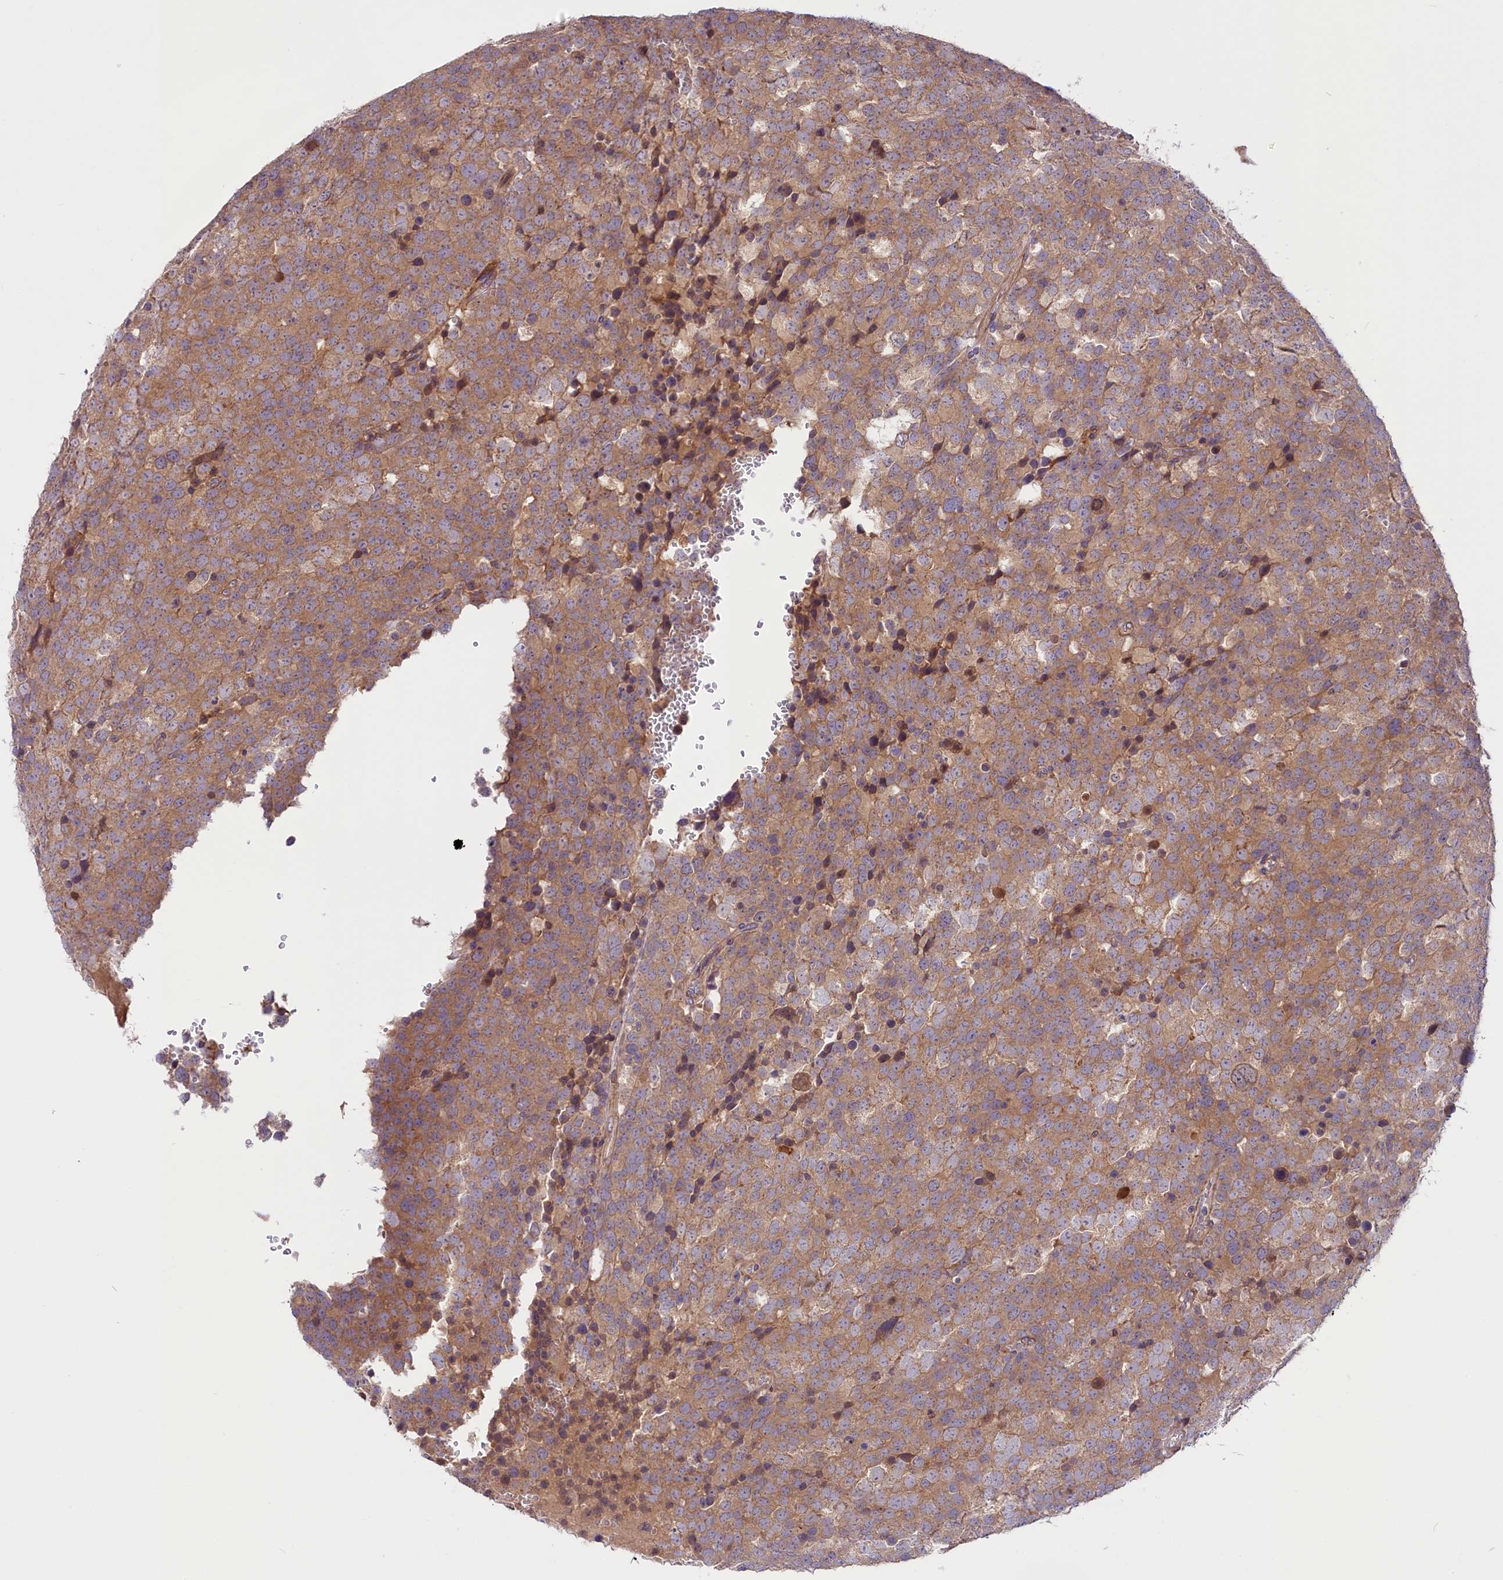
{"staining": {"intensity": "moderate", "quantity": ">75%", "location": "cytoplasmic/membranous"}, "tissue": "testis cancer", "cell_type": "Tumor cells", "image_type": "cancer", "snomed": [{"axis": "morphology", "description": "Seminoma, NOS"}, {"axis": "topography", "description": "Testis"}], "caption": "Protein staining exhibits moderate cytoplasmic/membranous staining in about >75% of tumor cells in testis seminoma.", "gene": "COG8", "patient": {"sex": "male", "age": 71}}